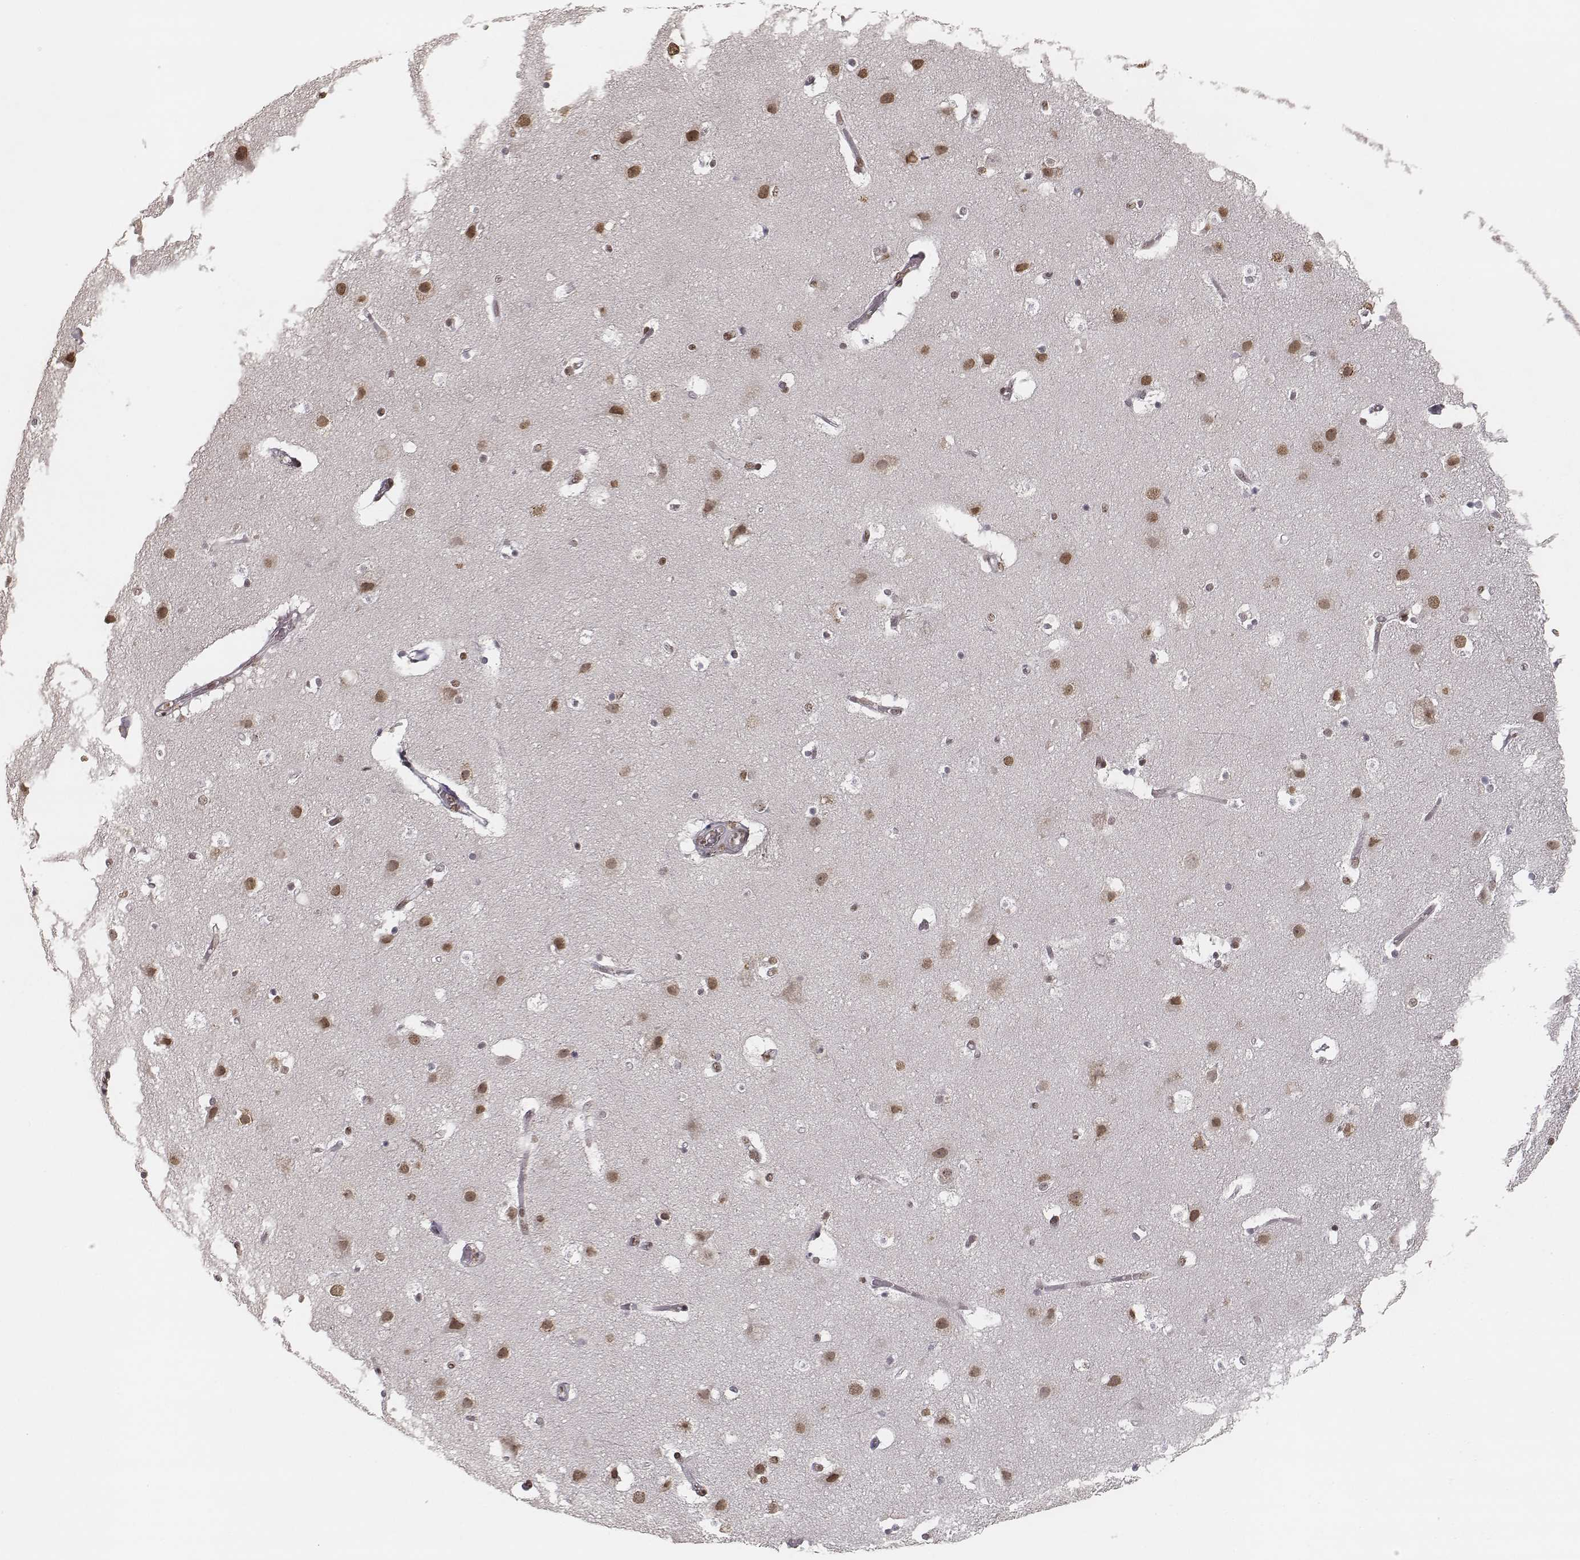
{"staining": {"intensity": "moderate", "quantity": ">75%", "location": "nuclear"}, "tissue": "cerebral cortex", "cell_type": "Endothelial cells", "image_type": "normal", "snomed": [{"axis": "morphology", "description": "Normal tissue, NOS"}, {"axis": "topography", "description": "Cerebral cortex"}], "caption": "A brown stain shows moderate nuclear staining of a protein in endothelial cells of benign human cerebral cortex.", "gene": "HMGA2", "patient": {"sex": "female", "age": 52}}